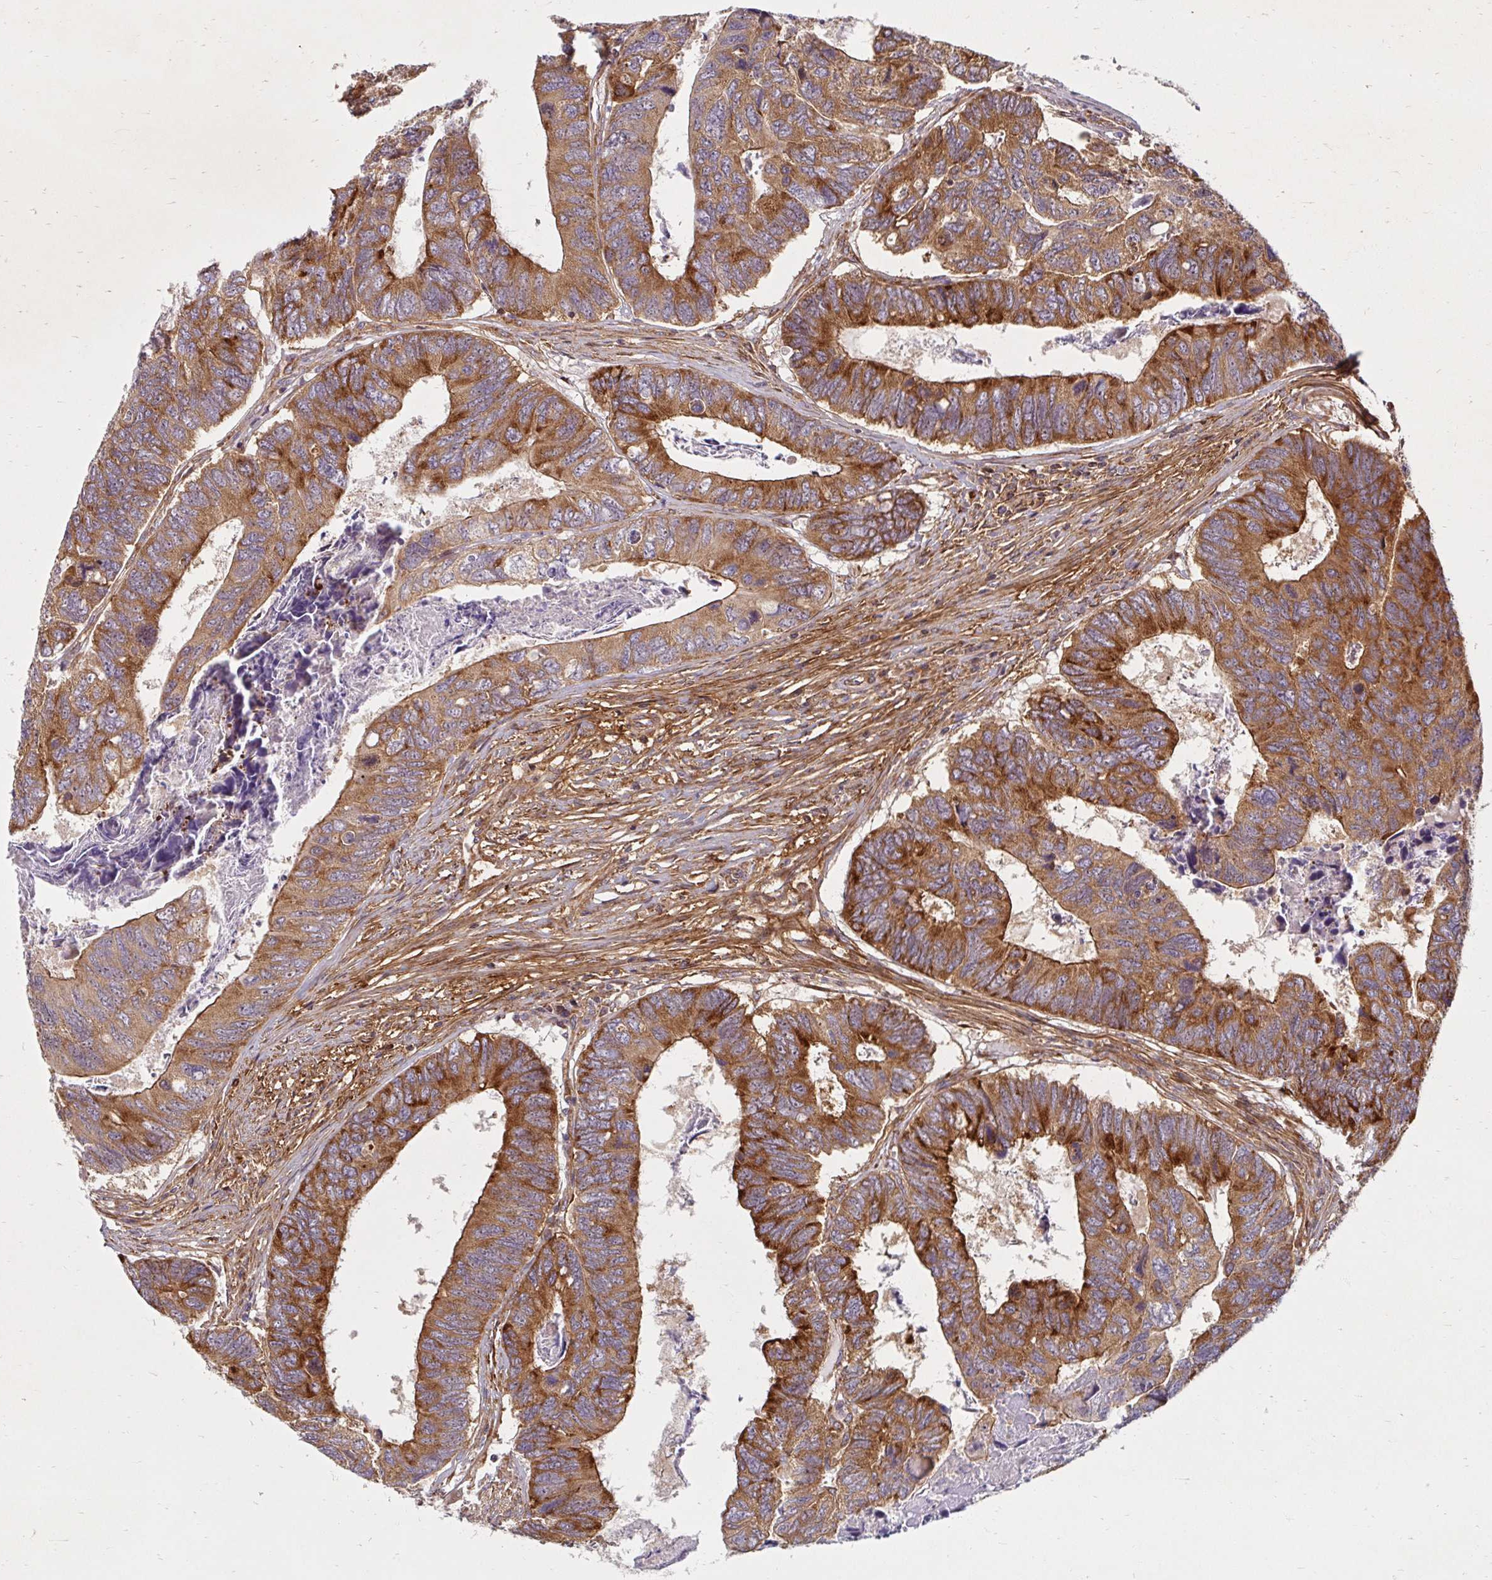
{"staining": {"intensity": "strong", "quantity": ">75%", "location": "cytoplasmic/membranous"}, "tissue": "colorectal cancer", "cell_type": "Tumor cells", "image_type": "cancer", "snomed": [{"axis": "morphology", "description": "Adenocarcinoma, NOS"}, {"axis": "topography", "description": "Colon"}], "caption": "A micrograph of human colorectal cancer (adenocarcinoma) stained for a protein exhibits strong cytoplasmic/membranous brown staining in tumor cells.", "gene": "BTF3", "patient": {"sex": "female", "age": 67}}